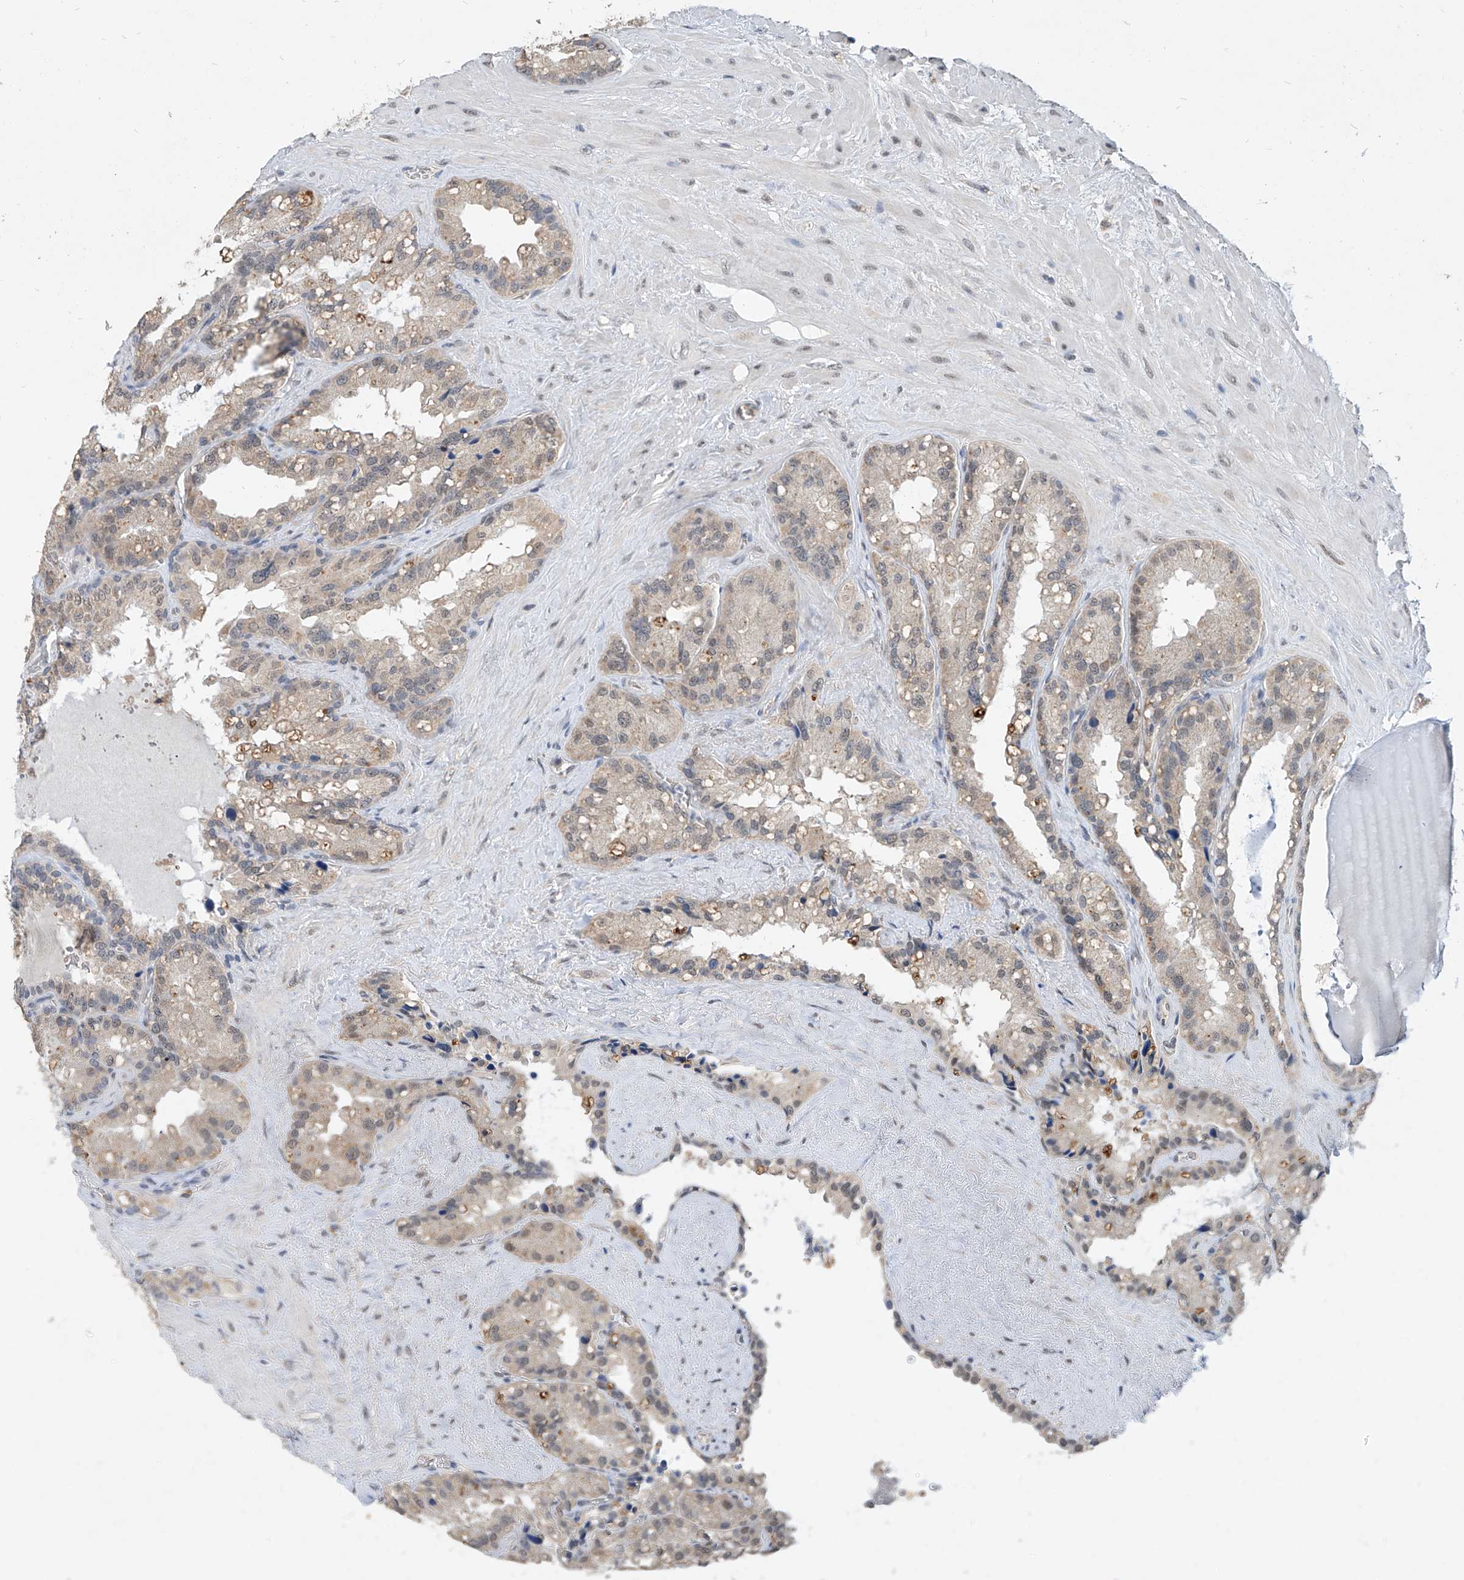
{"staining": {"intensity": "weak", "quantity": "<25%", "location": "nuclear"}, "tissue": "seminal vesicle", "cell_type": "Glandular cells", "image_type": "normal", "snomed": [{"axis": "morphology", "description": "Normal tissue, NOS"}, {"axis": "topography", "description": "Prostate"}, {"axis": "topography", "description": "Seminal veicle"}], "caption": "A high-resolution image shows immunohistochemistry (IHC) staining of normal seminal vesicle, which displays no significant staining in glandular cells.", "gene": "CARMIL3", "patient": {"sex": "male", "age": 68}}